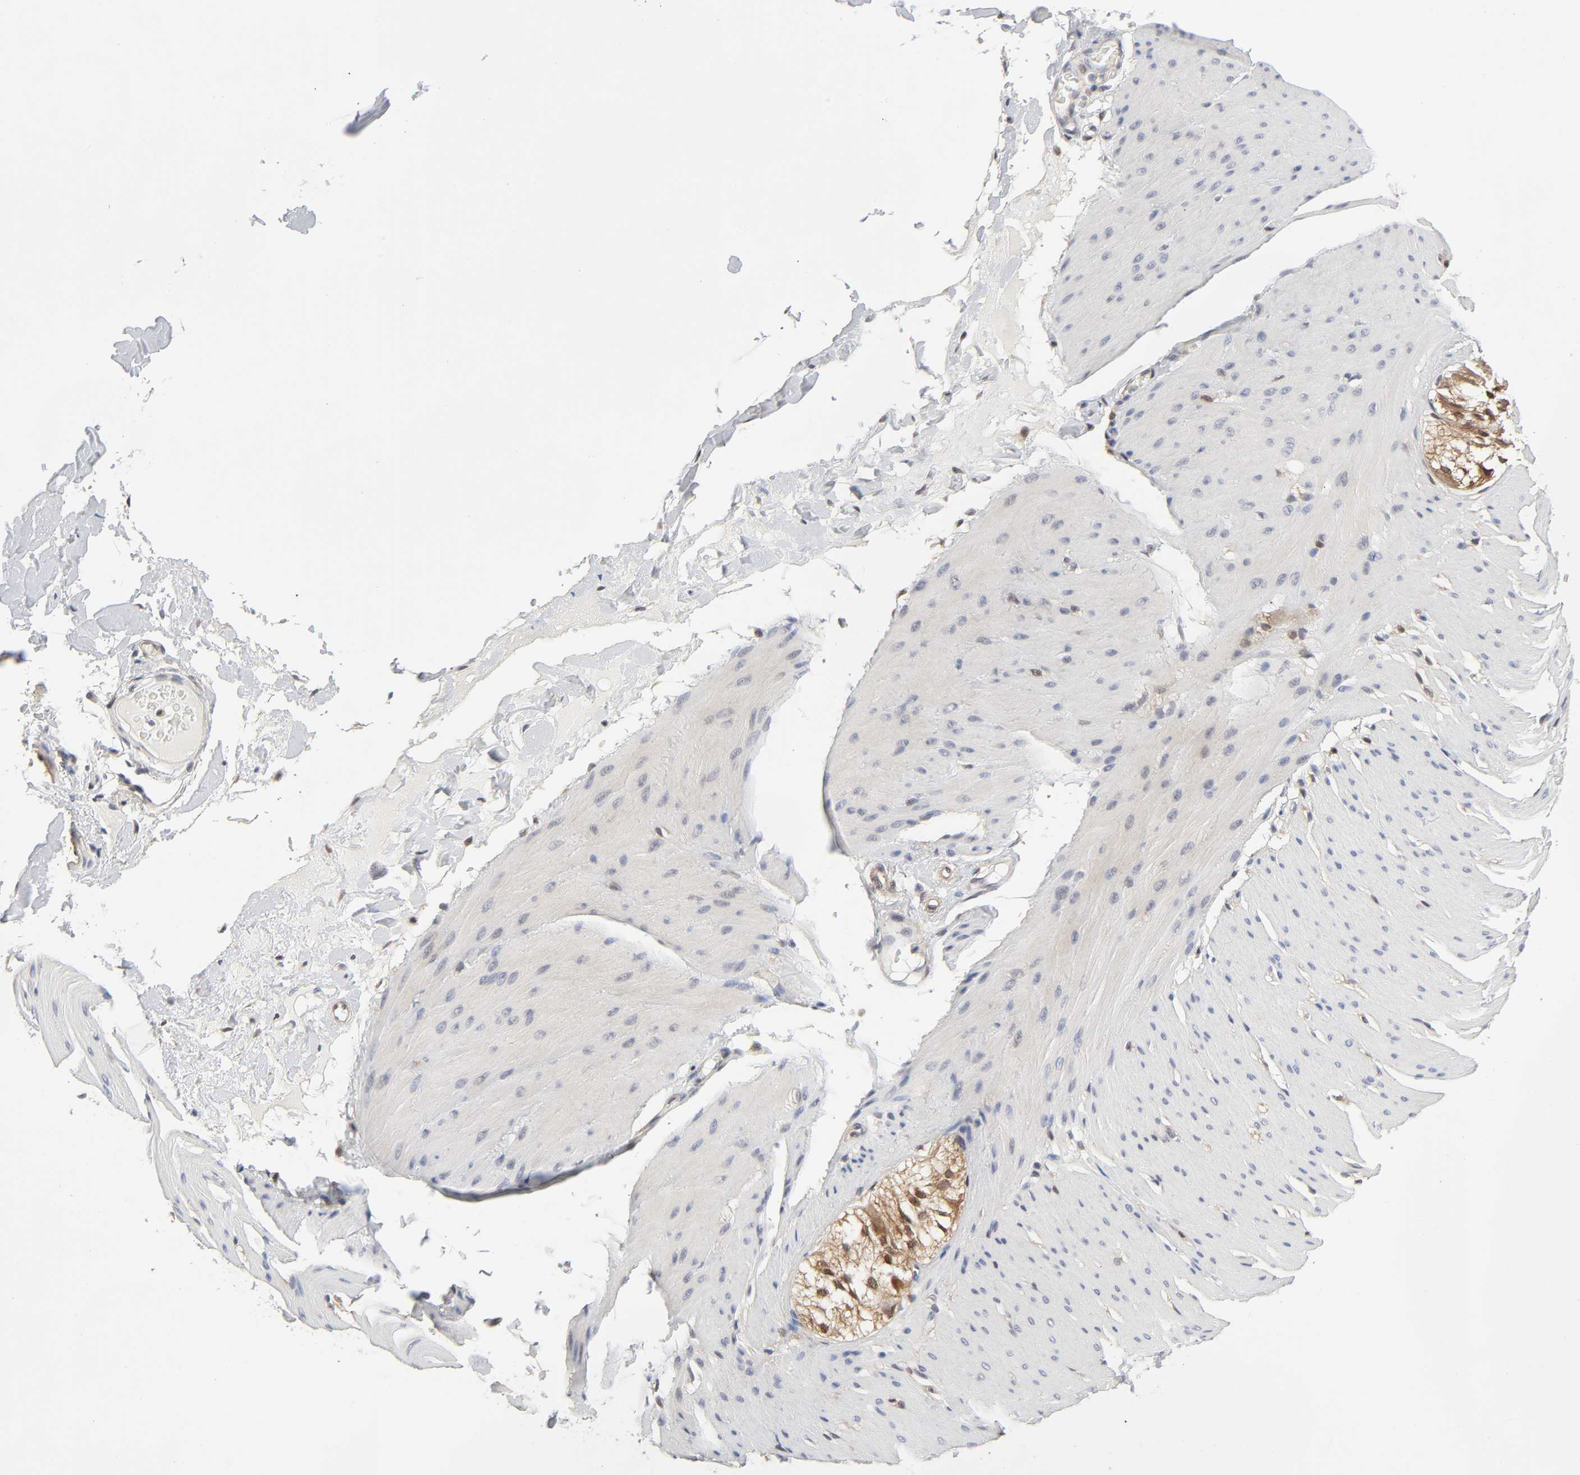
{"staining": {"intensity": "negative", "quantity": "none", "location": "none"}, "tissue": "smooth muscle", "cell_type": "Smooth muscle cells", "image_type": "normal", "snomed": [{"axis": "morphology", "description": "Normal tissue, NOS"}, {"axis": "topography", "description": "Smooth muscle"}, {"axis": "topography", "description": "Colon"}], "caption": "A photomicrograph of smooth muscle stained for a protein demonstrates no brown staining in smooth muscle cells.", "gene": "PTEN", "patient": {"sex": "male", "age": 67}}